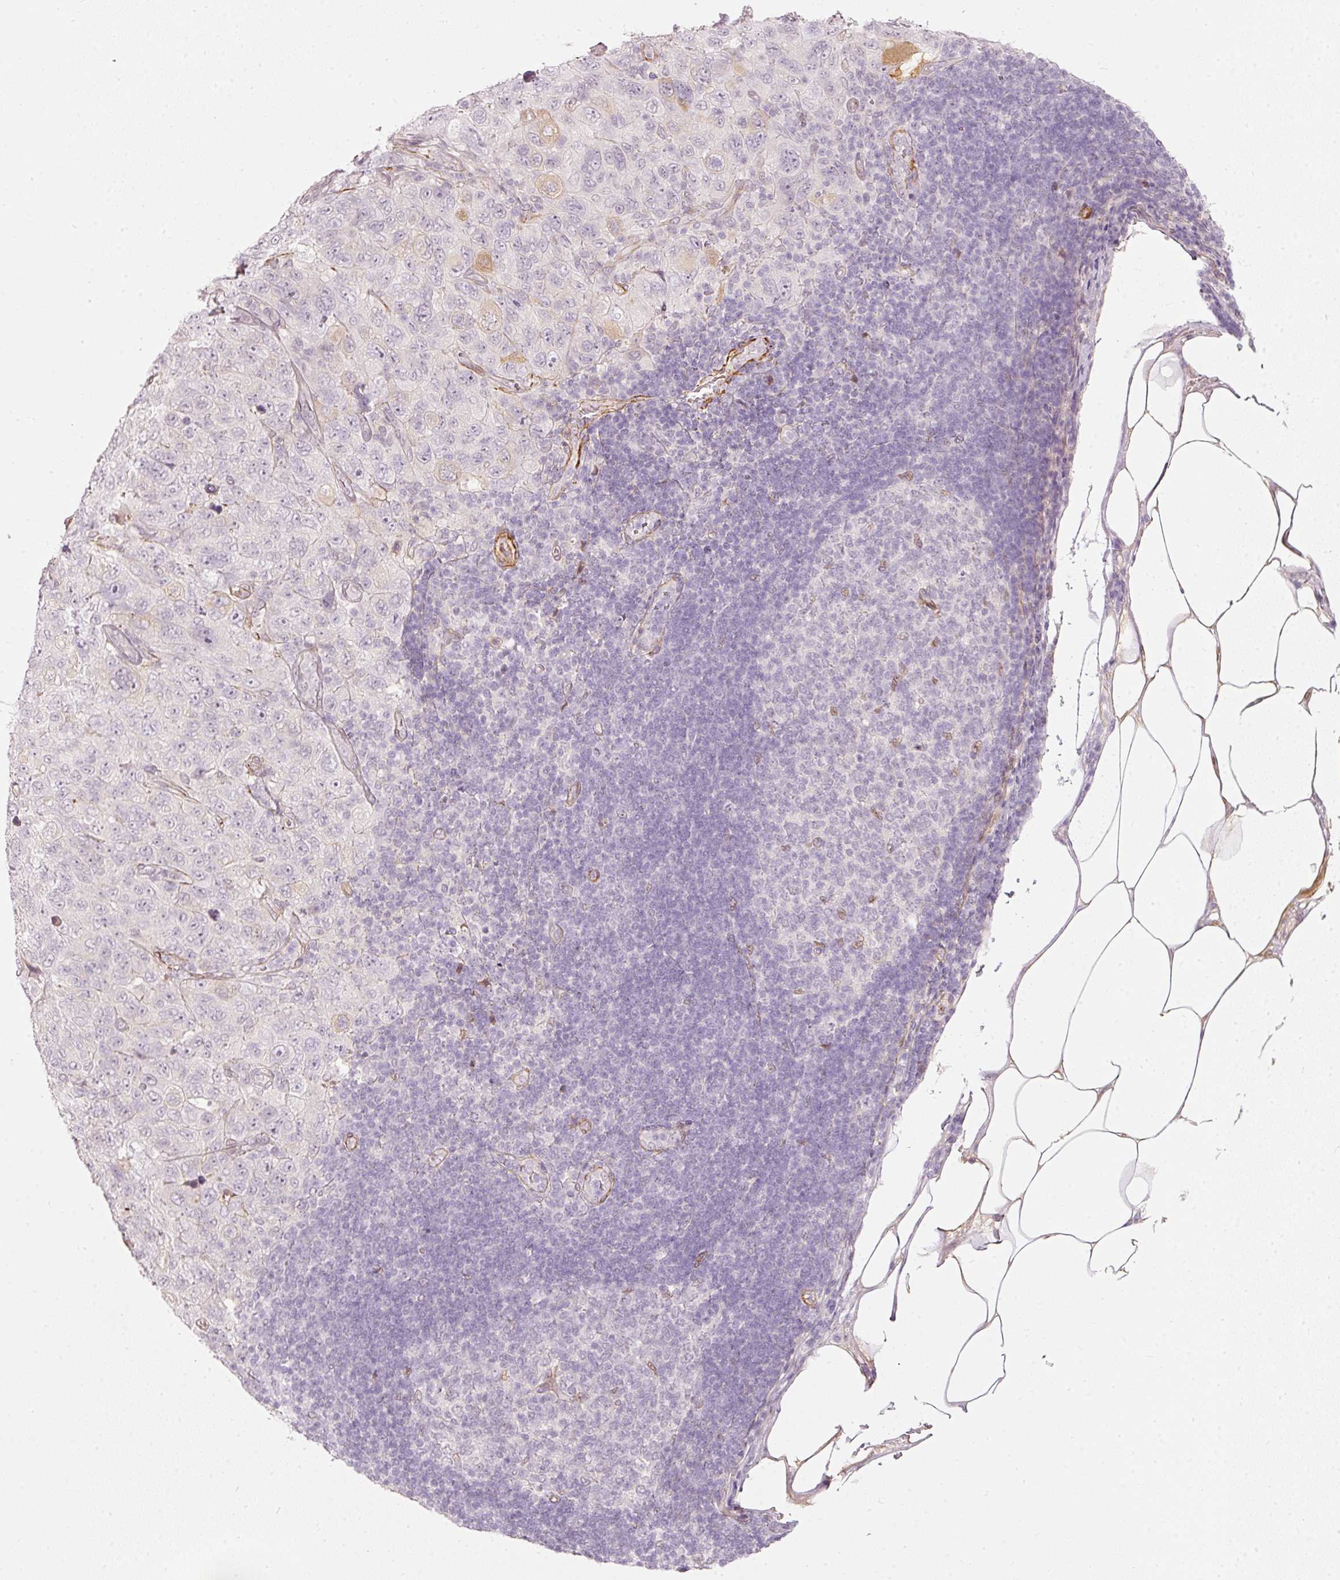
{"staining": {"intensity": "negative", "quantity": "none", "location": "none"}, "tissue": "pancreatic cancer", "cell_type": "Tumor cells", "image_type": "cancer", "snomed": [{"axis": "morphology", "description": "Adenocarcinoma, NOS"}, {"axis": "topography", "description": "Pancreas"}], "caption": "The immunohistochemistry (IHC) histopathology image has no significant positivity in tumor cells of adenocarcinoma (pancreatic) tissue.", "gene": "TOGARAM1", "patient": {"sex": "male", "age": 68}}